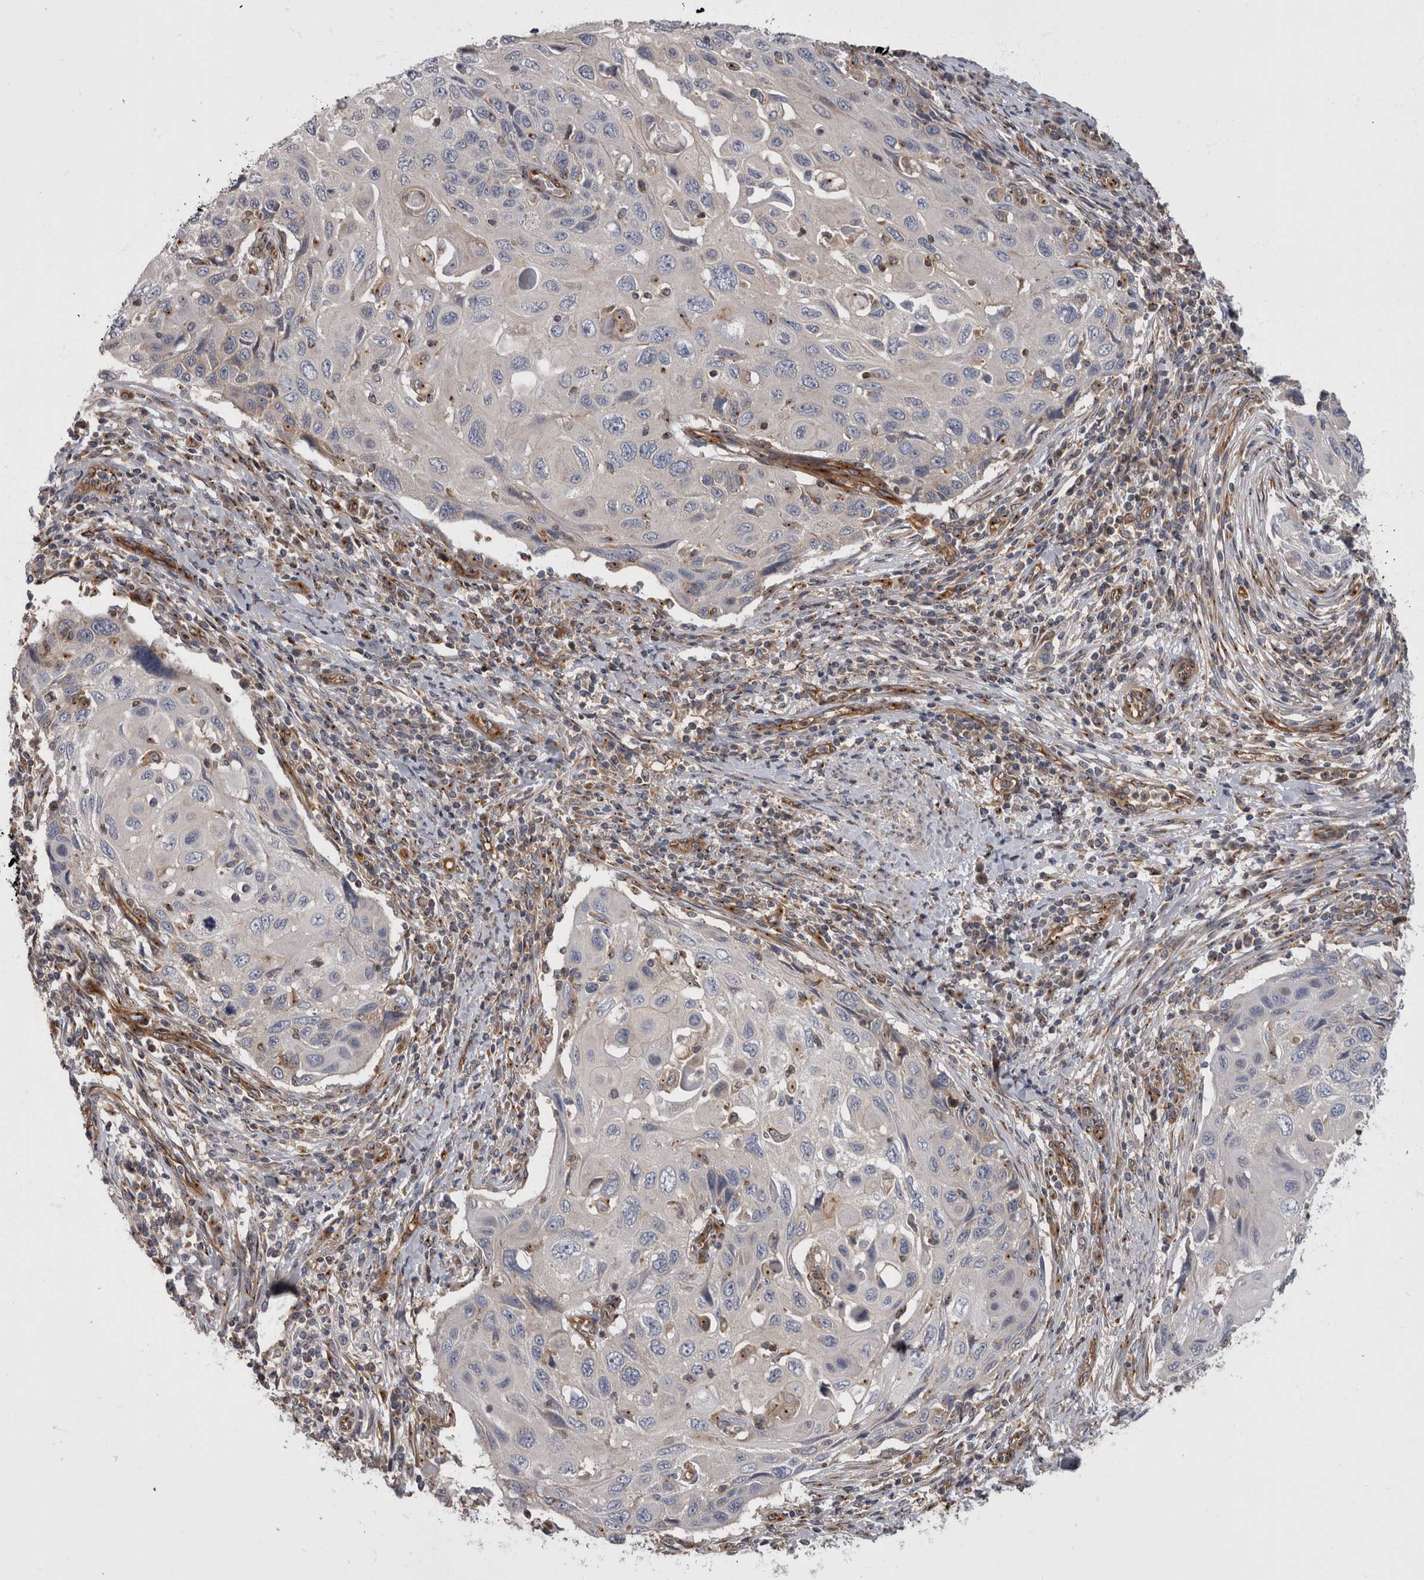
{"staining": {"intensity": "negative", "quantity": "none", "location": "none"}, "tissue": "cervical cancer", "cell_type": "Tumor cells", "image_type": "cancer", "snomed": [{"axis": "morphology", "description": "Squamous cell carcinoma, NOS"}, {"axis": "topography", "description": "Cervix"}], "caption": "Immunohistochemistry (IHC) of cervical cancer reveals no positivity in tumor cells. The staining was performed using DAB (3,3'-diaminobenzidine) to visualize the protein expression in brown, while the nuclei were stained in blue with hematoxylin (Magnification: 20x).", "gene": "HOOK3", "patient": {"sex": "female", "age": 70}}